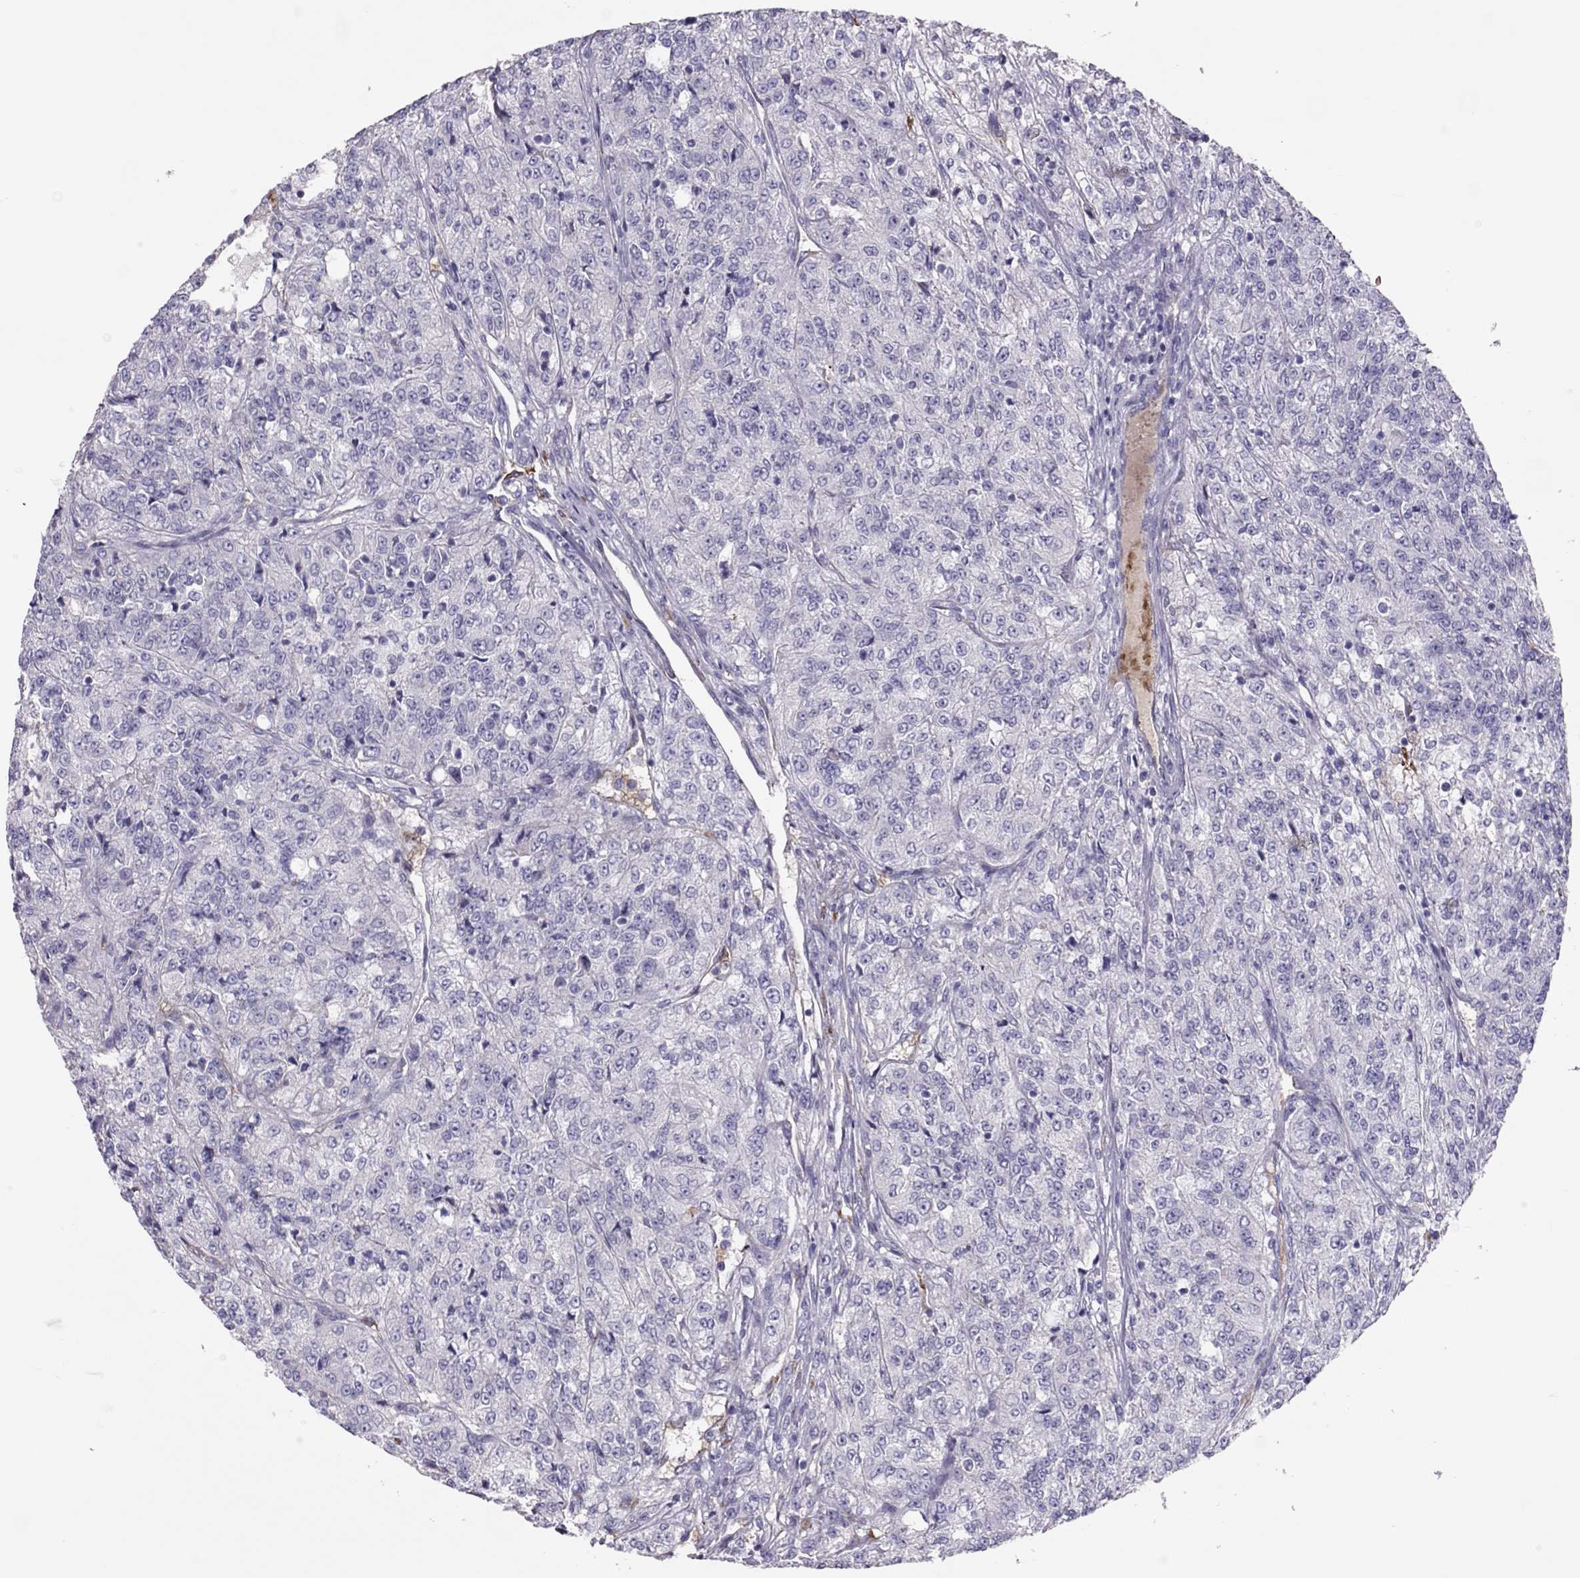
{"staining": {"intensity": "negative", "quantity": "none", "location": "none"}, "tissue": "renal cancer", "cell_type": "Tumor cells", "image_type": "cancer", "snomed": [{"axis": "morphology", "description": "Adenocarcinoma, NOS"}, {"axis": "topography", "description": "Kidney"}], "caption": "Immunohistochemistry of renal cancer reveals no positivity in tumor cells.", "gene": "RHD", "patient": {"sex": "female", "age": 63}}